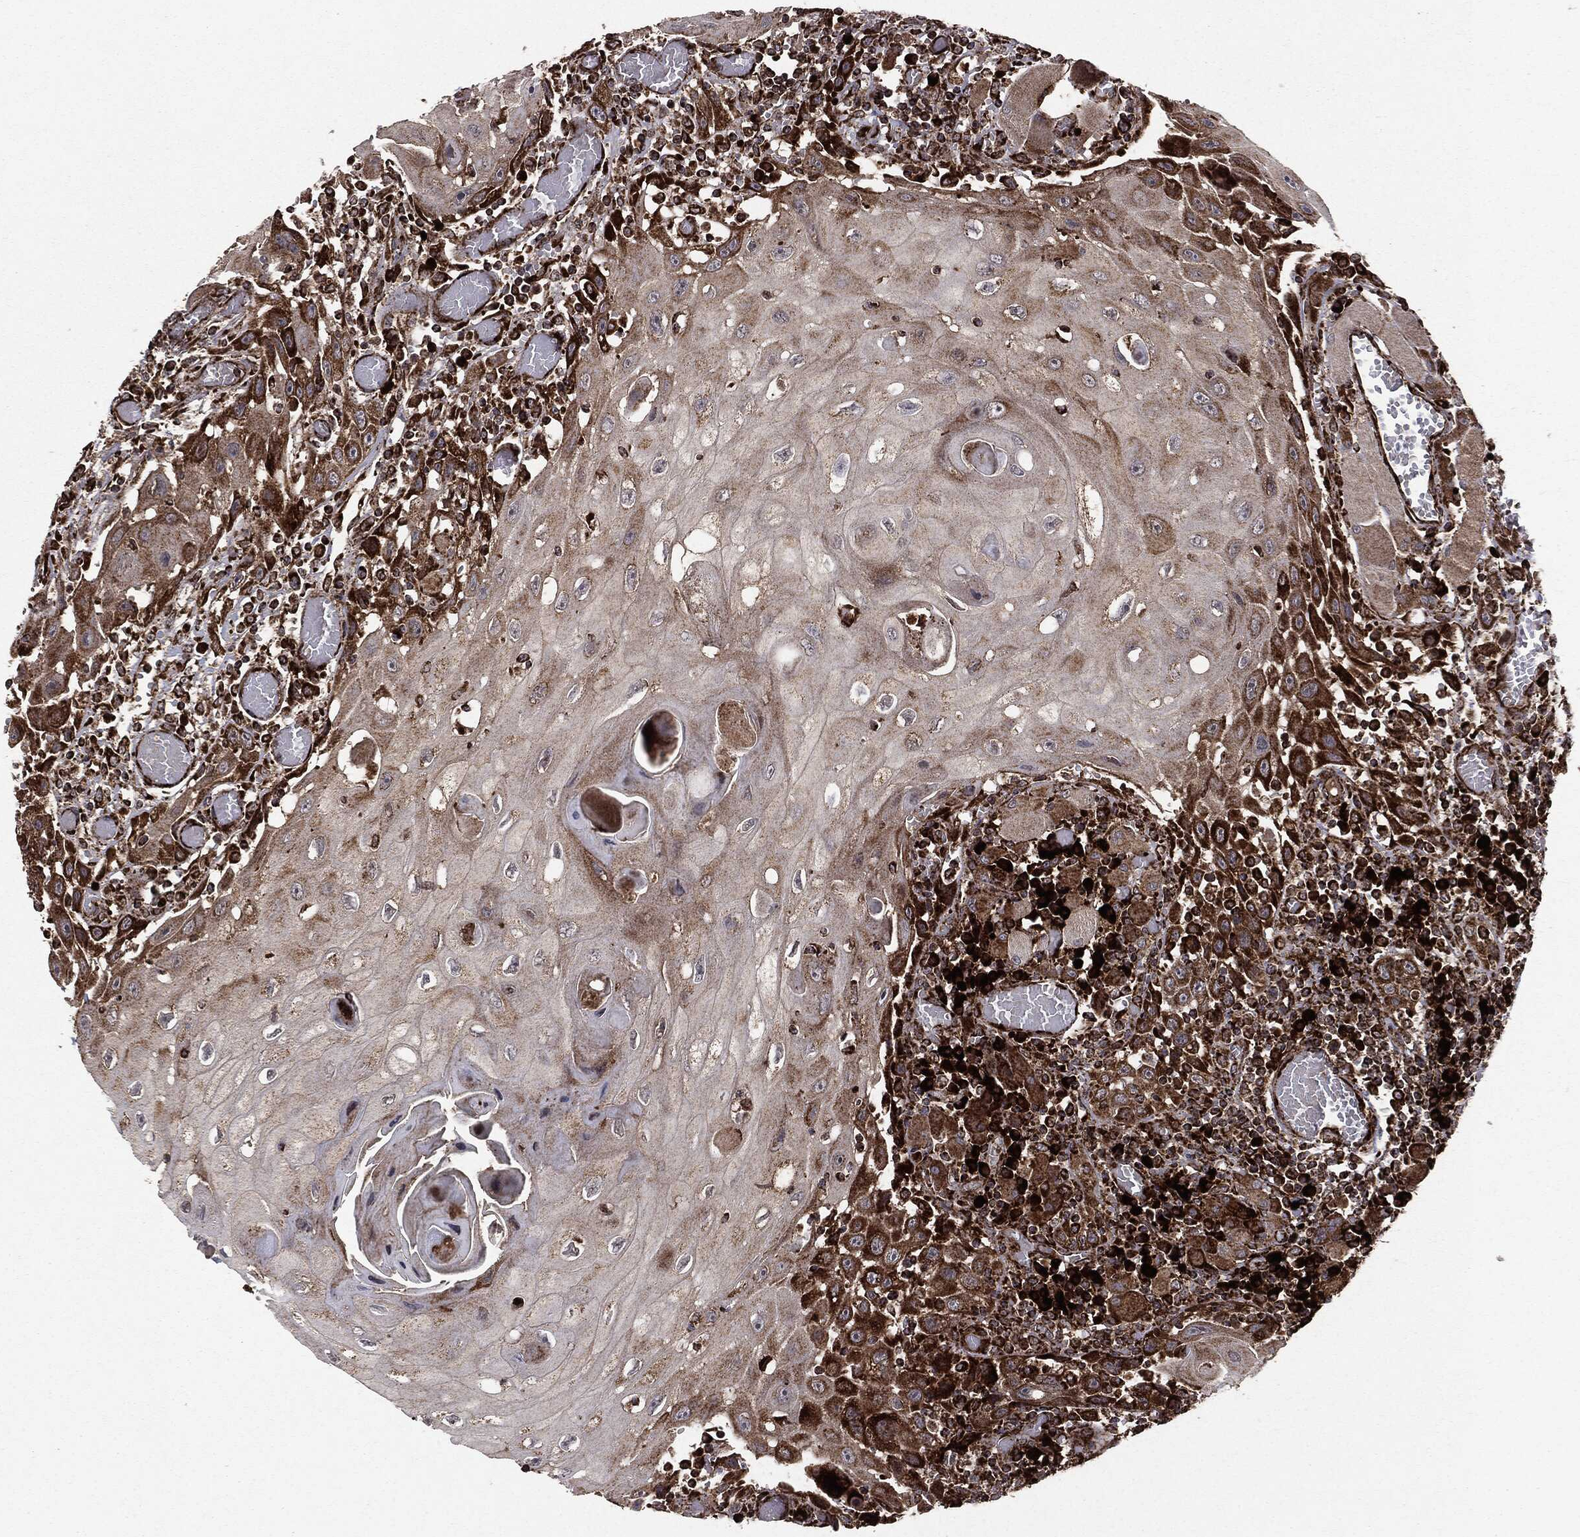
{"staining": {"intensity": "strong", "quantity": "25%-75%", "location": "cytoplasmic/membranous"}, "tissue": "head and neck cancer", "cell_type": "Tumor cells", "image_type": "cancer", "snomed": [{"axis": "morphology", "description": "Normal tissue, NOS"}, {"axis": "morphology", "description": "Squamous cell carcinoma, NOS"}, {"axis": "topography", "description": "Oral tissue"}, {"axis": "topography", "description": "Head-Neck"}], "caption": "Approximately 25%-75% of tumor cells in human squamous cell carcinoma (head and neck) display strong cytoplasmic/membranous protein positivity as visualized by brown immunohistochemical staining.", "gene": "MAP2K1", "patient": {"sex": "male", "age": 71}}